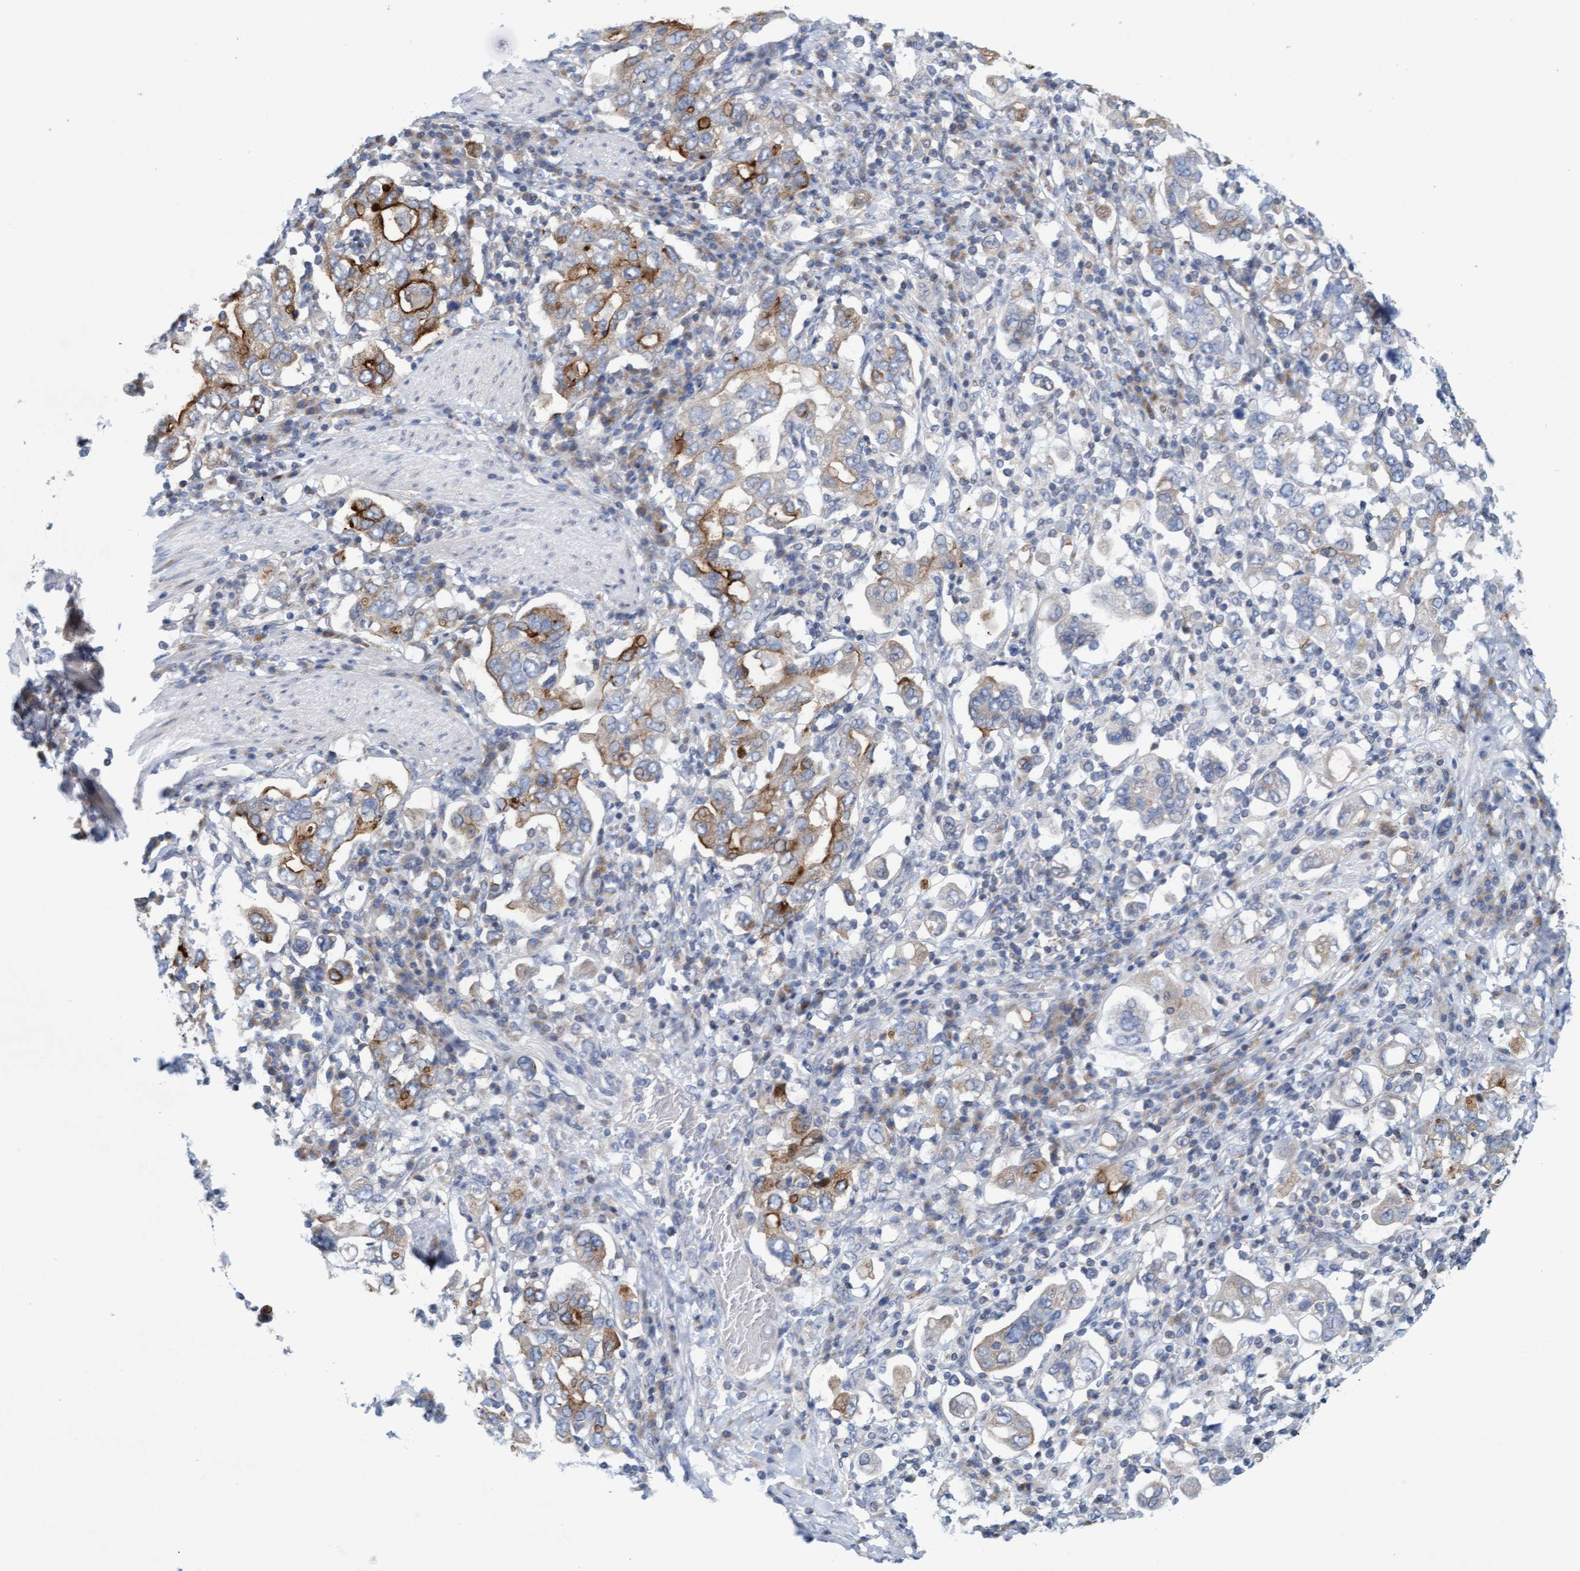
{"staining": {"intensity": "moderate", "quantity": "<25%", "location": "cytoplasmic/membranous"}, "tissue": "stomach cancer", "cell_type": "Tumor cells", "image_type": "cancer", "snomed": [{"axis": "morphology", "description": "Adenocarcinoma, NOS"}, {"axis": "topography", "description": "Stomach, upper"}], "caption": "Moderate cytoplasmic/membranous protein staining is identified in about <25% of tumor cells in stomach cancer. The staining was performed using DAB (3,3'-diaminobenzidine) to visualize the protein expression in brown, while the nuclei were stained in blue with hematoxylin (Magnification: 20x).", "gene": "SLC28A3", "patient": {"sex": "male", "age": 62}}